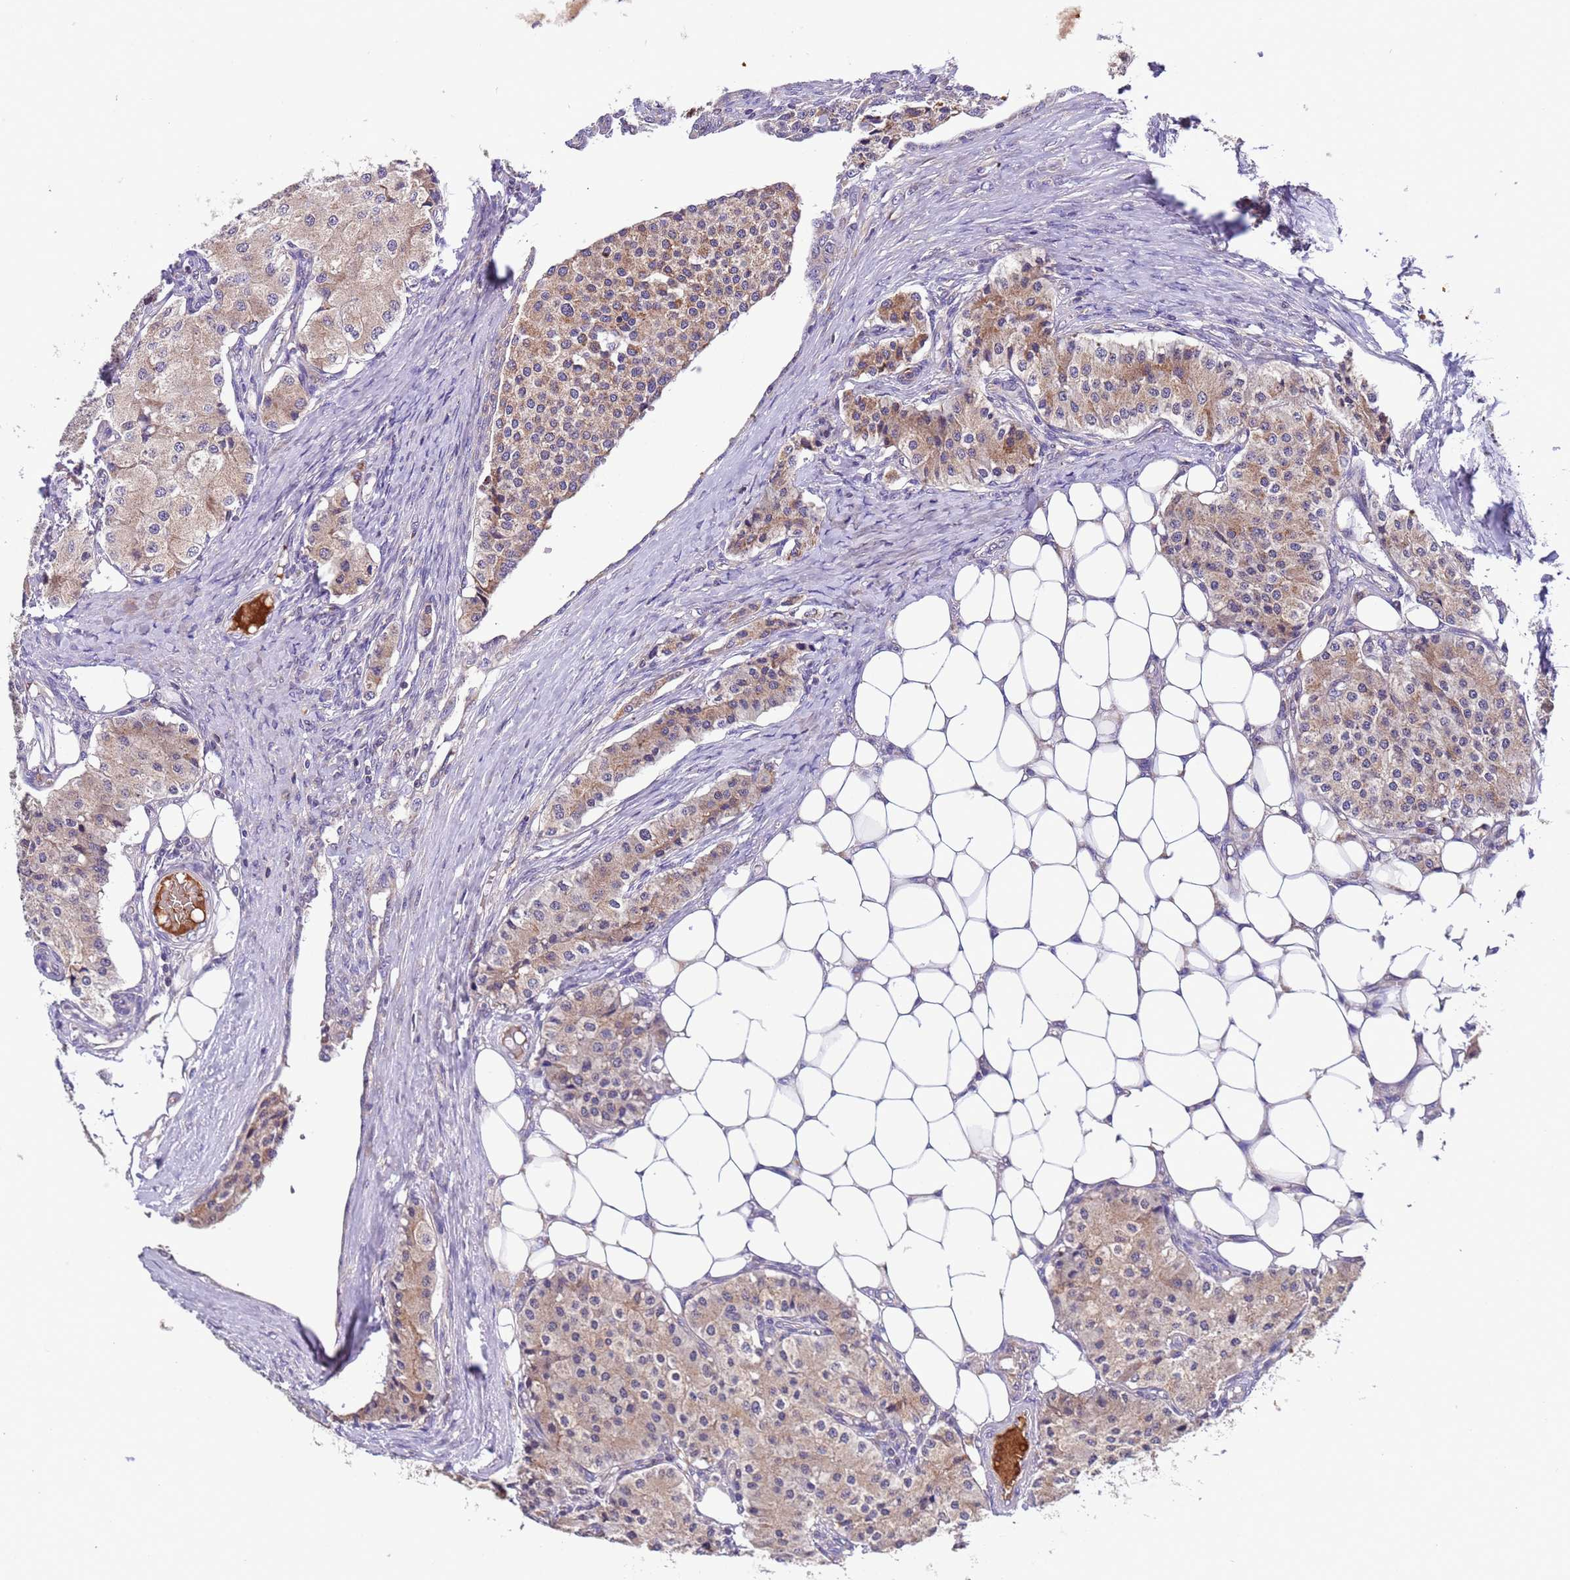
{"staining": {"intensity": "weak", "quantity": ">75%", "location": "cytoplasmic/membranous"}, "tissue": "carcinoid", "cell_type": "Tumor cells", "image_type": "cancer", "snomed": [{"axis": "morphology", "description": "Carcinoid, malignant, NOS"}, {"axis": "topography", "description": "Colon"}], "caption": "A low amount of weak cytoplasmic/membranous positivity is seen in approximately >75% of tumor cells in carcinoid tissue.", "gene": "PARP16", "patient": {"sex": "female", "age": 52}}